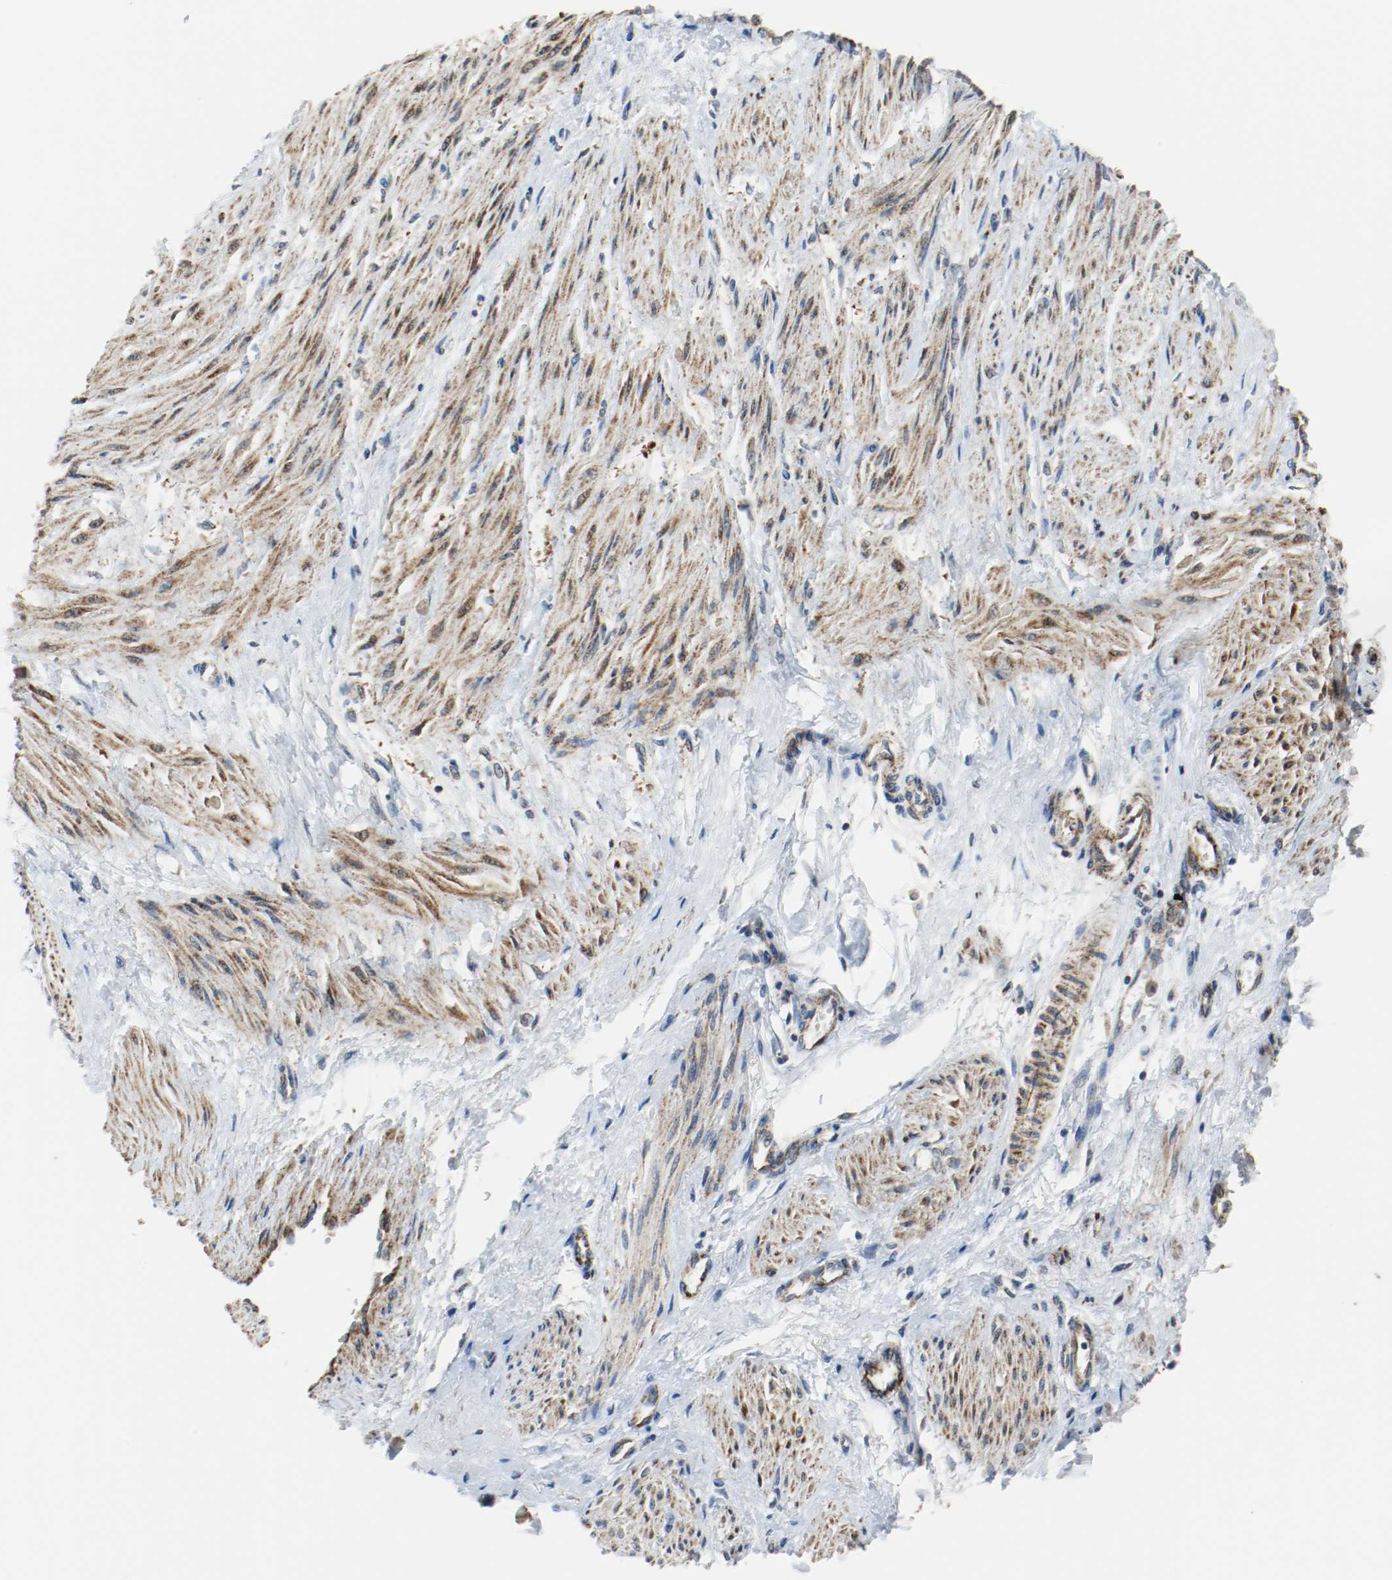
{"staining": {"intensity": "moderate", "quantity": ">75%", "location": "cytoplasmic/membranous"}, "tissue": "smooth muscle", "cell_type": "Smooth muscle cells", "image_type": "normal", "snomed": [{"axis": "morphology", "description": "Normal tissue, NOS"}, {"axis": "topography", "description": "Smooth muscle"}, {"axis": "topography", "description": "Uterus"}], "caption": "IHC of benign human smooth muscle reveals medium levels of moderate cytoplasmic/membranous expression in about >75% of smooth muscle cells. The protein is stained brown, and the nuclei are stained in blue (DAB IHC with brightfield microscopy, high magnification).", "gene": "TXNRD1", "patient": {"sex": "female", "age": 39}}